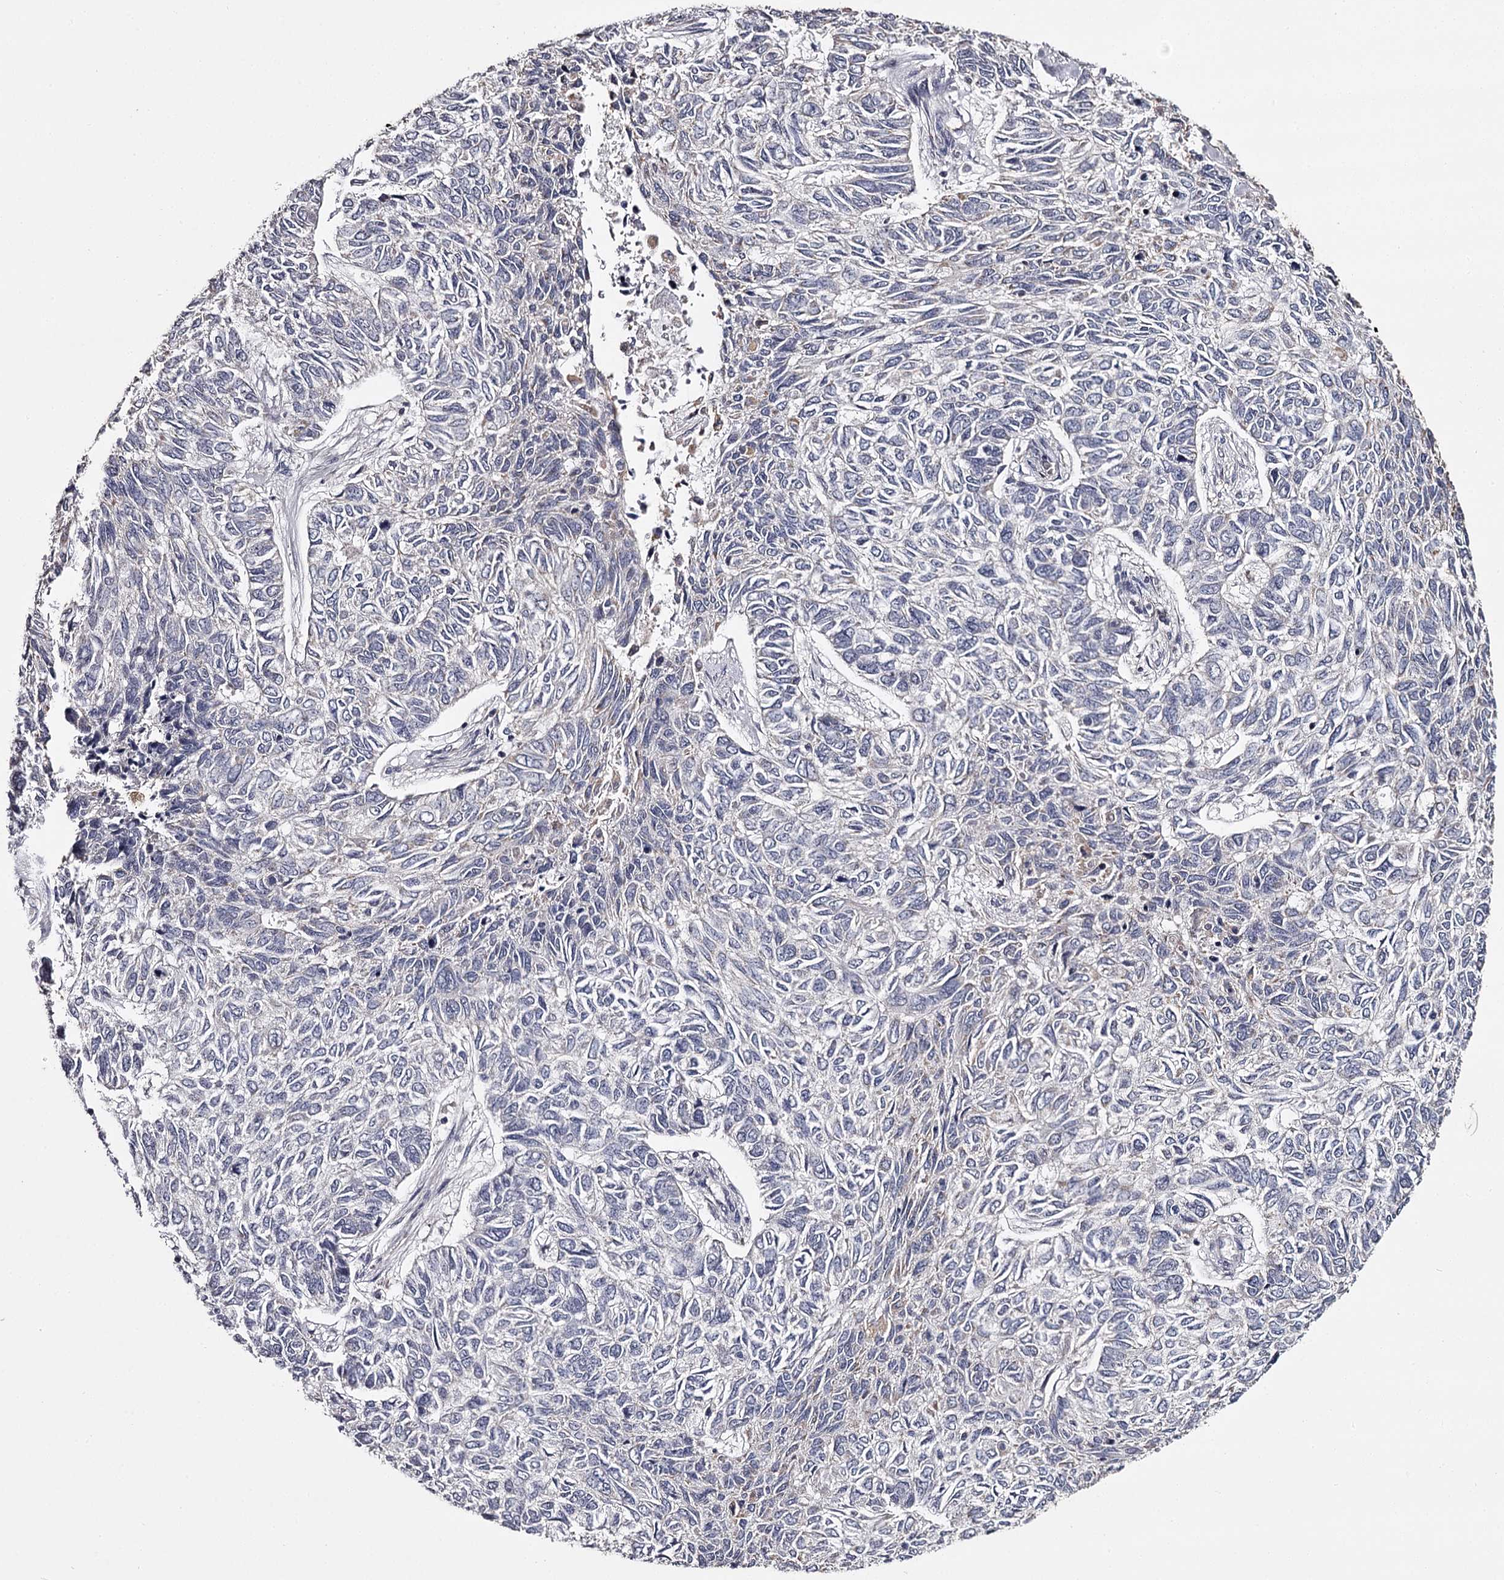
{"staining": {"intensity": "negative", "quantity": "none", "location": "none"}, "tissue": "skin cancer", "cell_type": "Tumor cells", "image_type": "cancer", "snomed": [{"axis": "morphology", "description": "Basal cell carcinoma"}, {"axis": "topography", "description": "Skin"}], "caption": "Immunohistochemical staining of skin cancer displays no significant expression in tumor cells.", "gene": "RASSF6", "patient": {"sex": "female", "age": 65}}